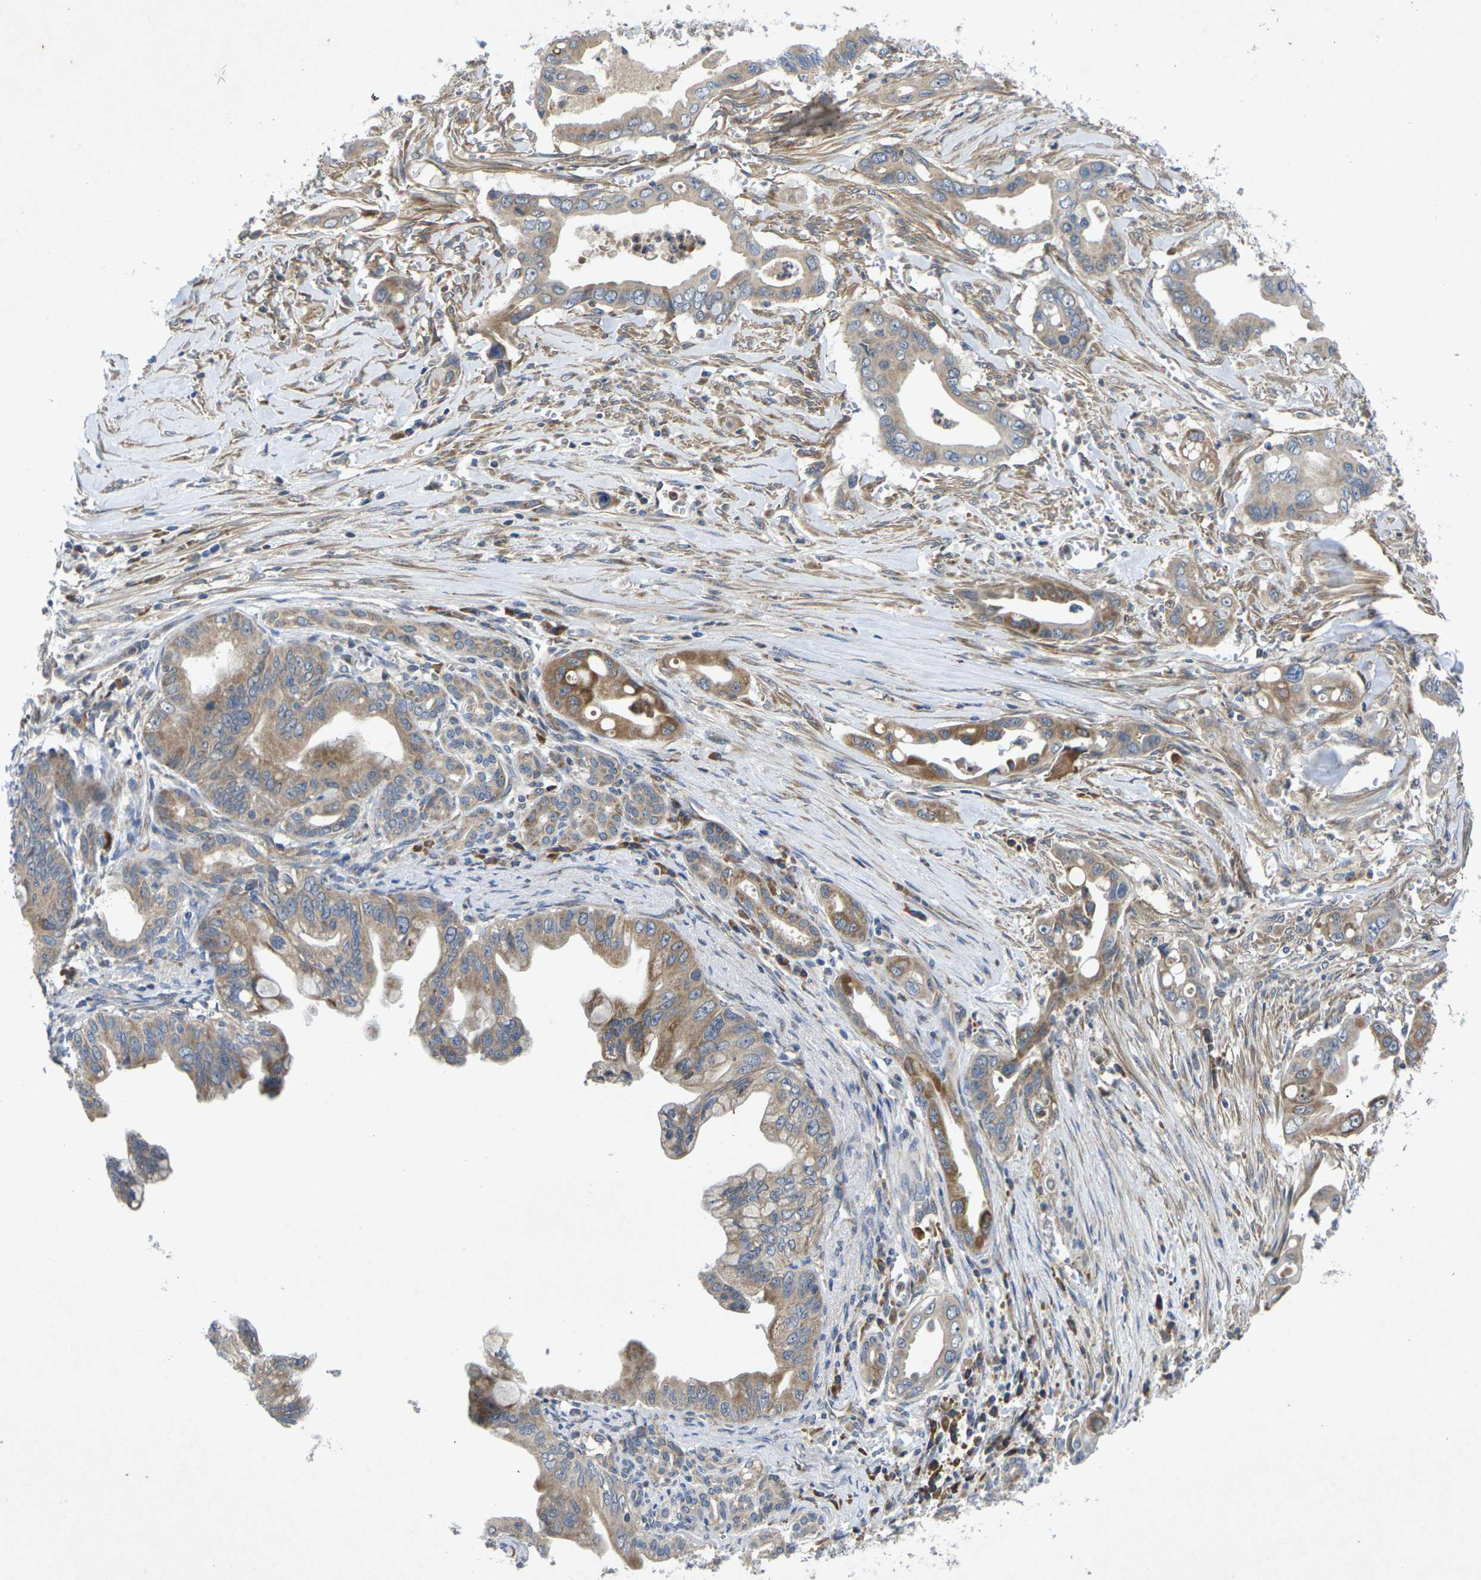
{"staining": {"intensity": "moderate", "quantity": "25%-75%", "location": "cytoplasmic/membranous"}, "tissue": "pancreatic cancer", "cell_type": "Tumor cells", "image_type": "cancer", "snomed": [{"axis": "morphology", "description": "Adenocarcinoma, NOS"}, {"axis": "topography", "description": "Pancreas"}], "caption": "Pancreatic cancer (adenocarcinoma) stained with a protein marker reveals moderate staining in tumor cells.", "gene": "KIF1B", "patient": {"sex": "male", "age": 59}}